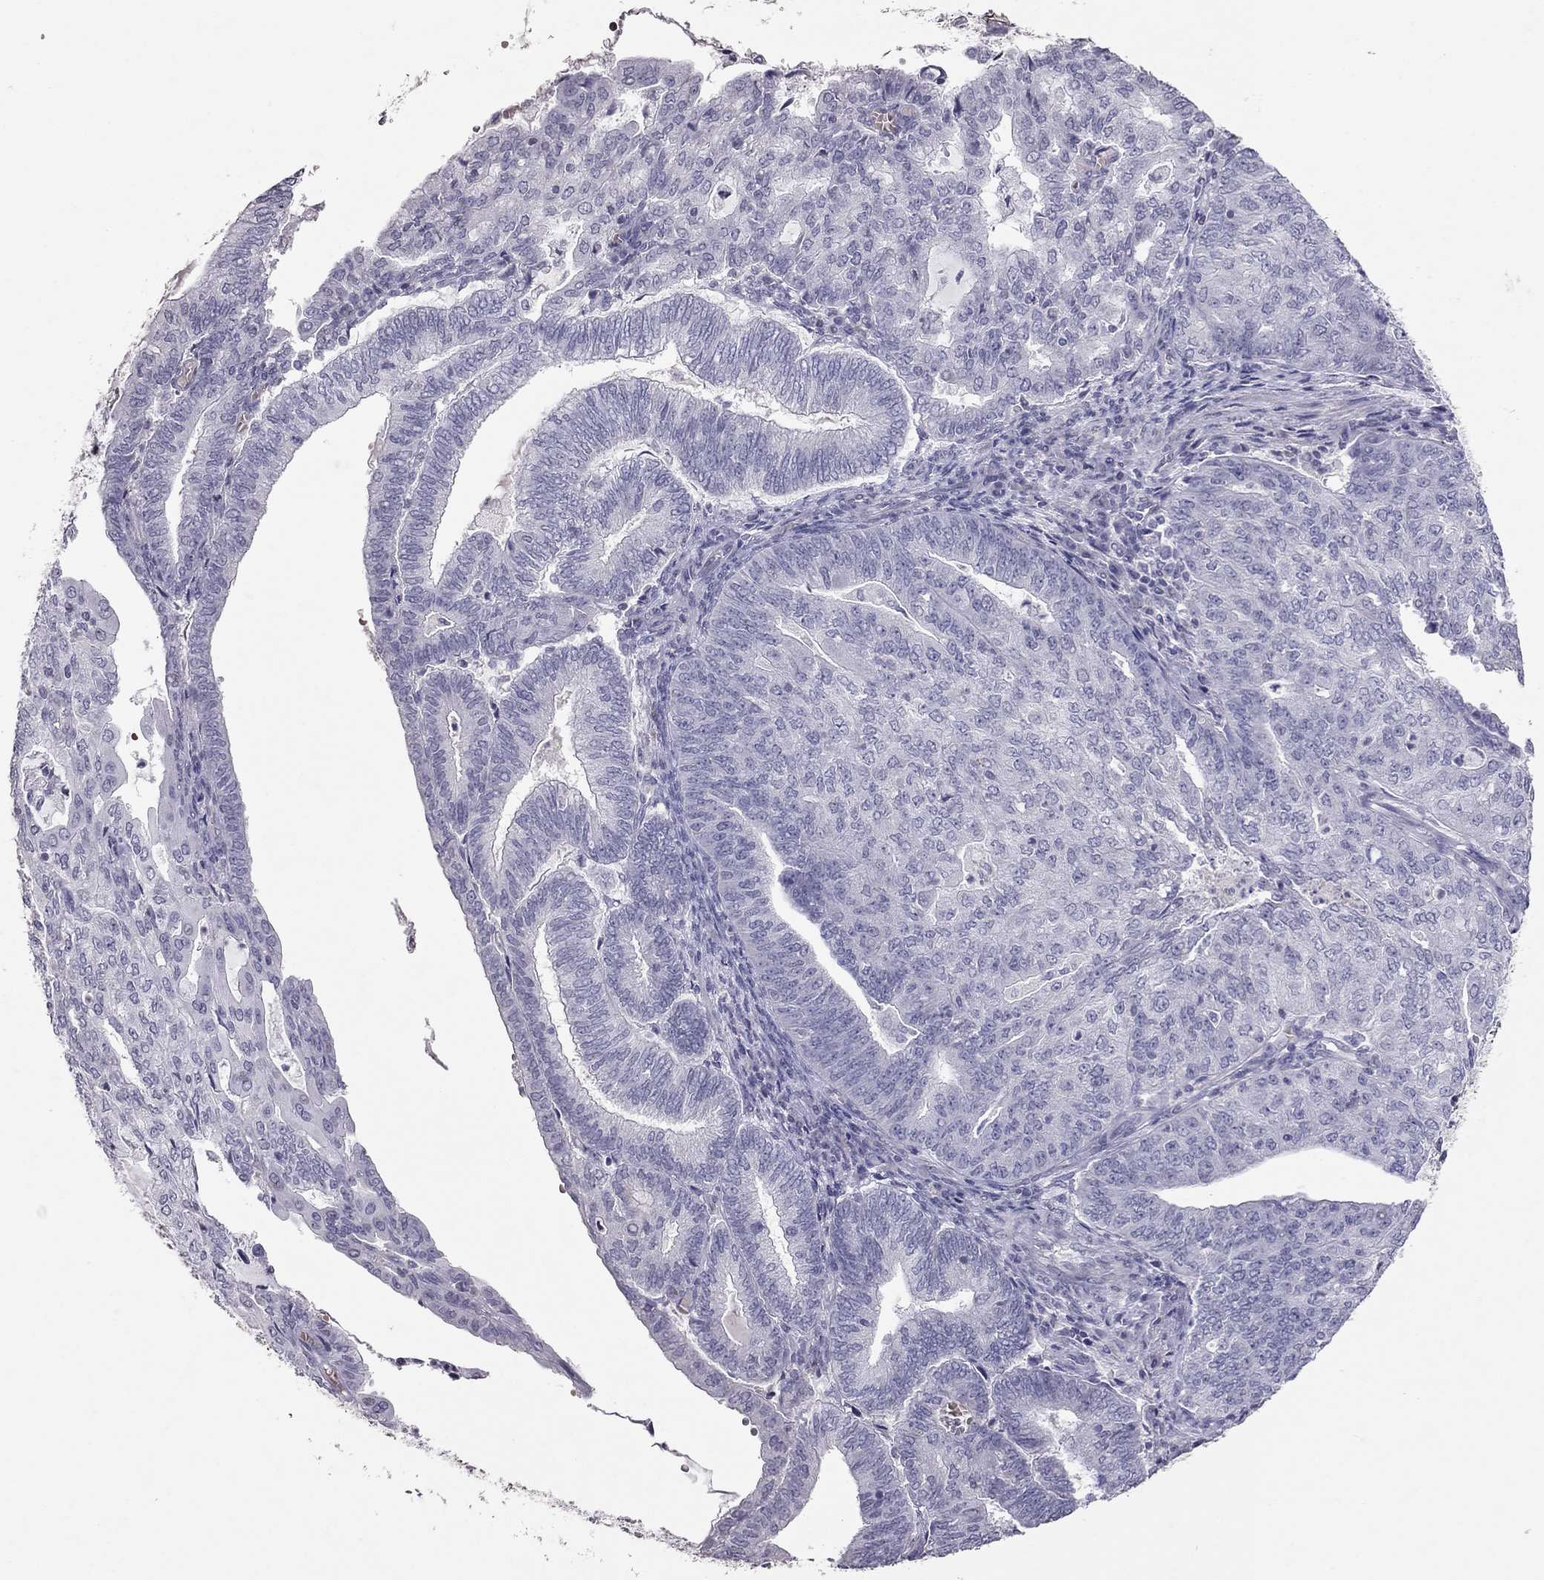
{"staining": {"intensity": "negative", "quantity": "none", "location": "none"}, "tissue": "endometrial cancer", "cell_type": "Tumor cells", "image_type": "cancer", "snomed": [{"axis": "morphology", "description": "Adenocarcinoma, NOS"}, {"axis": "topography", "description": "Endometrium"}], "caption": "Photomicrograph shows no protein staining in tumor cells of adenocarcinoma (endometrial) tissue.", "gene": "TSHB", "patient": {"sex": "female", "age": 82}}